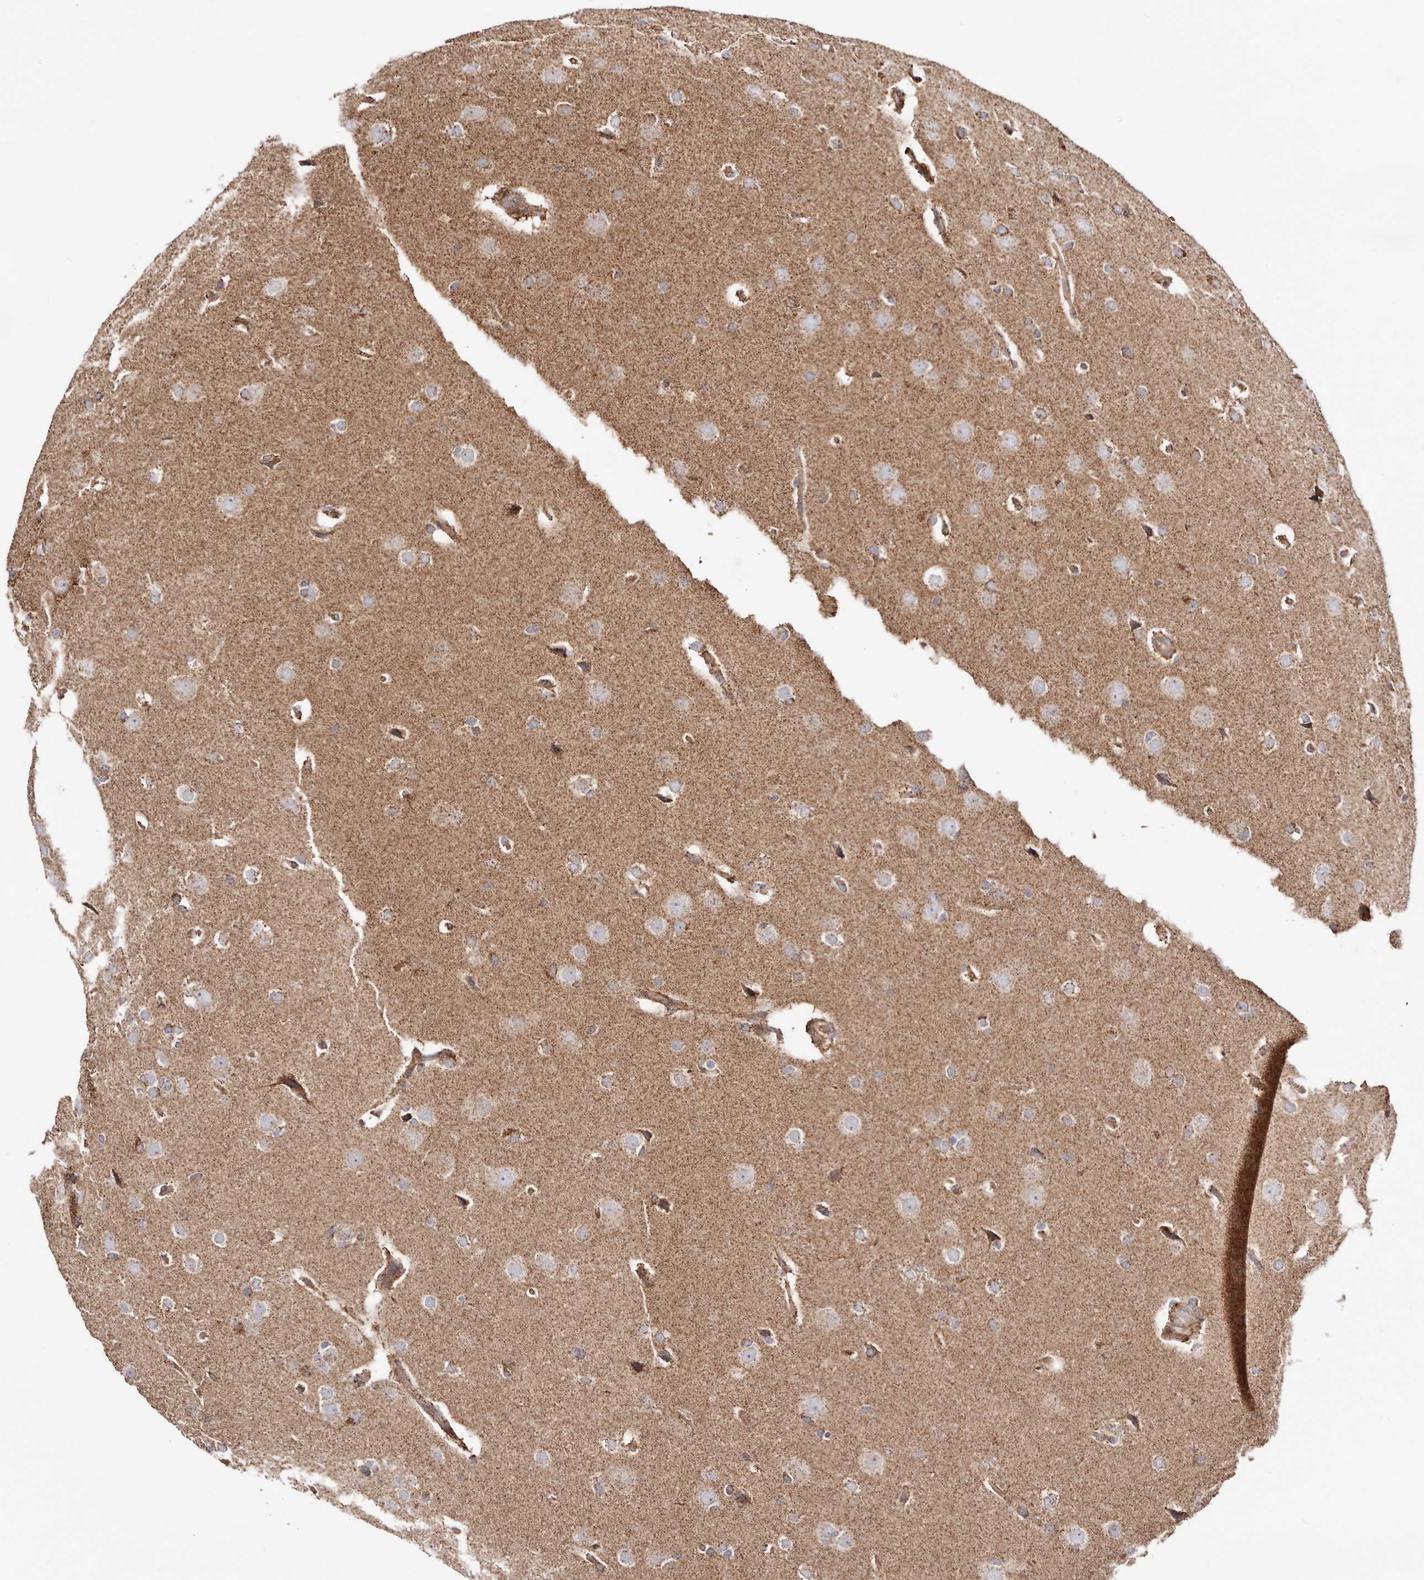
{"staining": {"intensity": "weak", "quantity": "25%-75%", "location": "cytoplasmic/membranous"}, "tissue": "glioma", "cell_type": "Tumor cells", "image_type": "cancer", "snomed": [{"axis": "morphology", "description": "Glioma, malignant, Low grade"}, {"axis": "topography", "description": "Brain"}], "caption": "Brown immunohistochemical staining in human glioma shows weak cytoplasmic/membranous expression in approximately 25%-75% of tumor cells.", "gene": "PRKACB", "patient": {"sex": "female", "age": 37}}